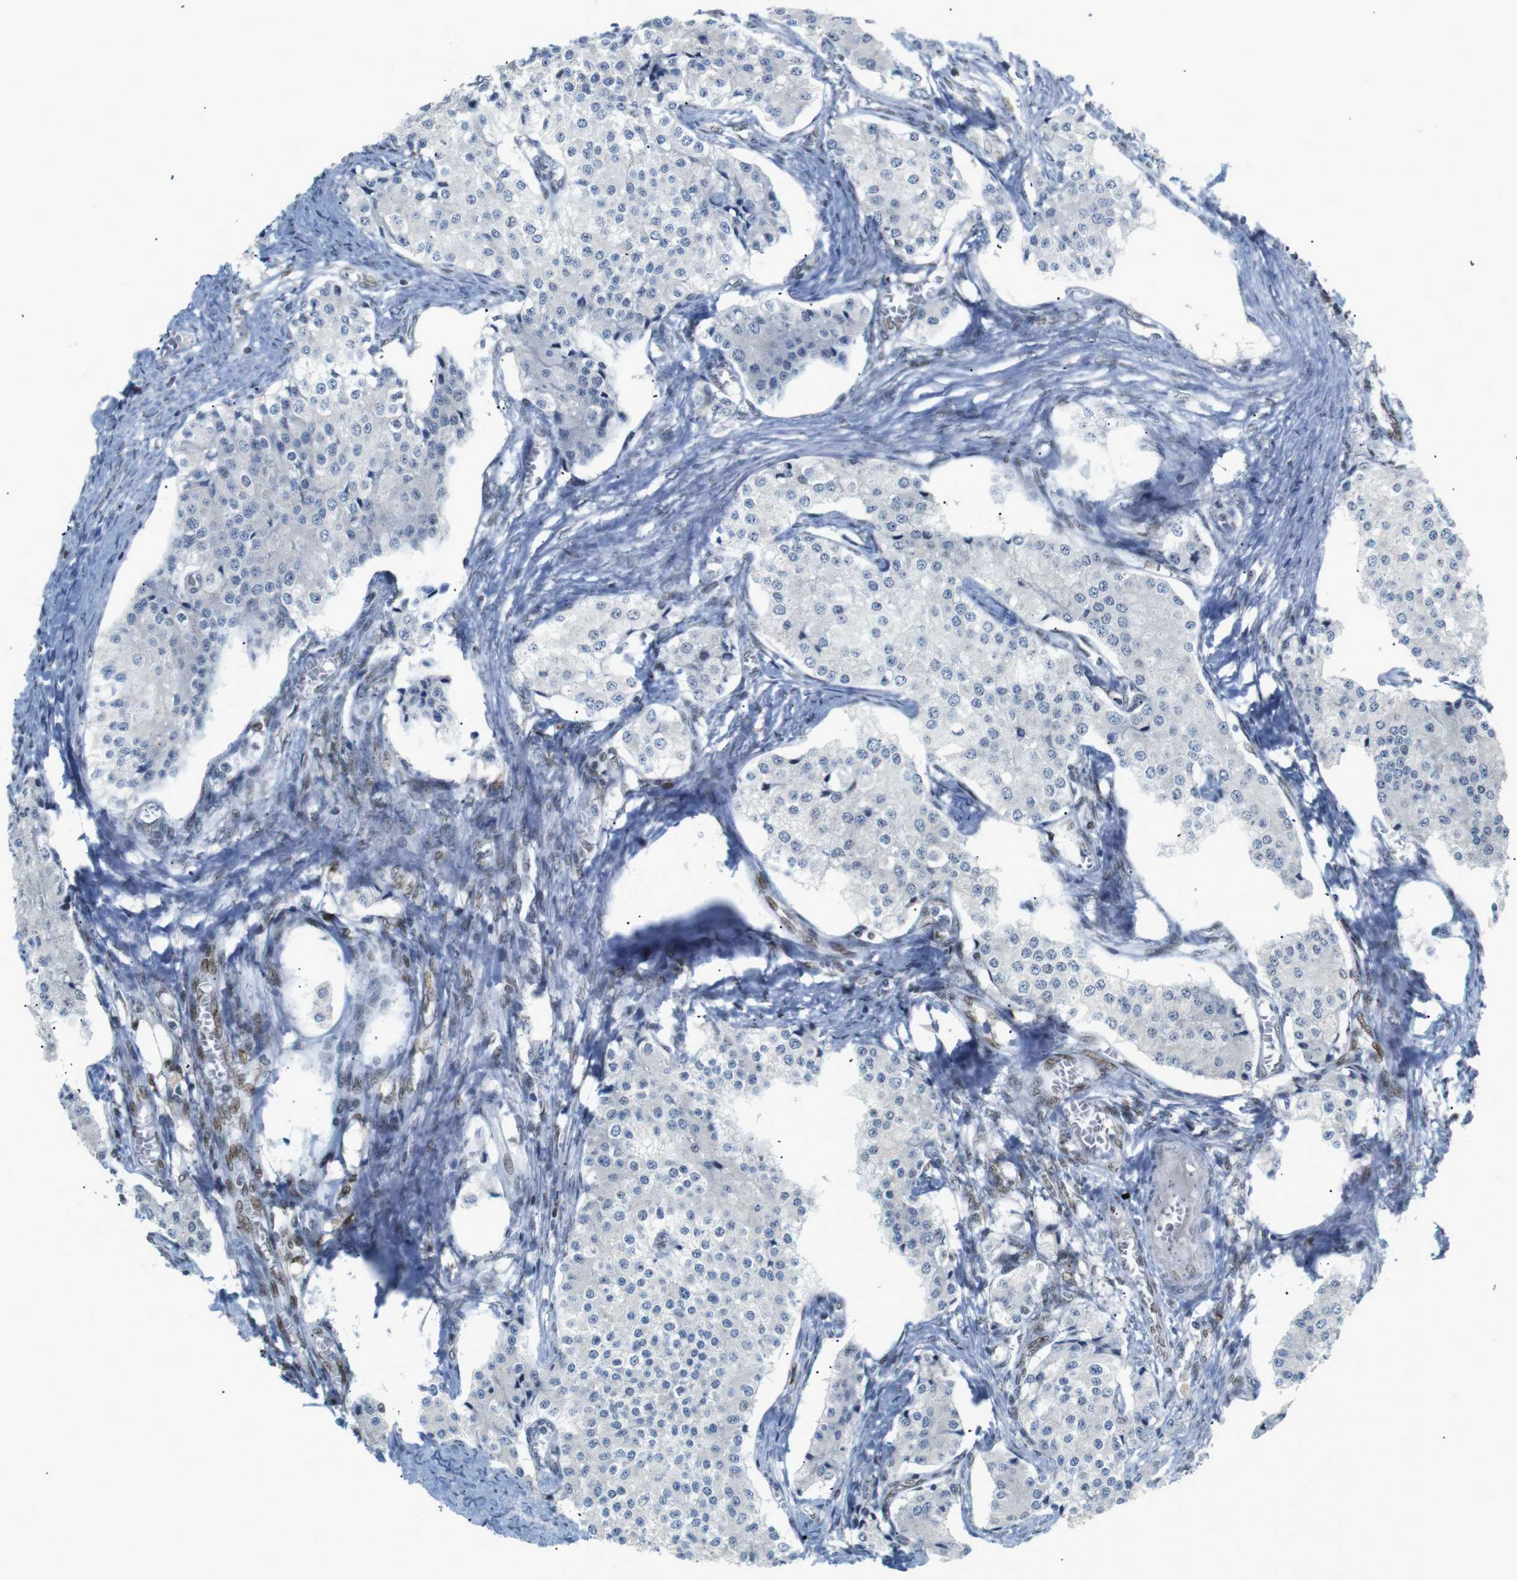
{"staining": {"intensity": "negative", "quantity": "none", "location": "none"}, "tissue": "carcinoid", "cell_type": "Tumor cells", "image_type": "cancer", "snomed": [{"axis": "morphology", "description": "Carcinoid, malignant, NOS"}, {"axis": "topography", "description": "Colon"}], "caption": "Photomicrograph shows no significant protein positivity in tumor cells of carcinoid. (Brightfield microscopy of DAB (3,3'-diaminobenzidine) immunohistochemistry (IHC) at high magnification).", "gene": "RIOX2", "patient": {"sex": "female", "age": 52}}